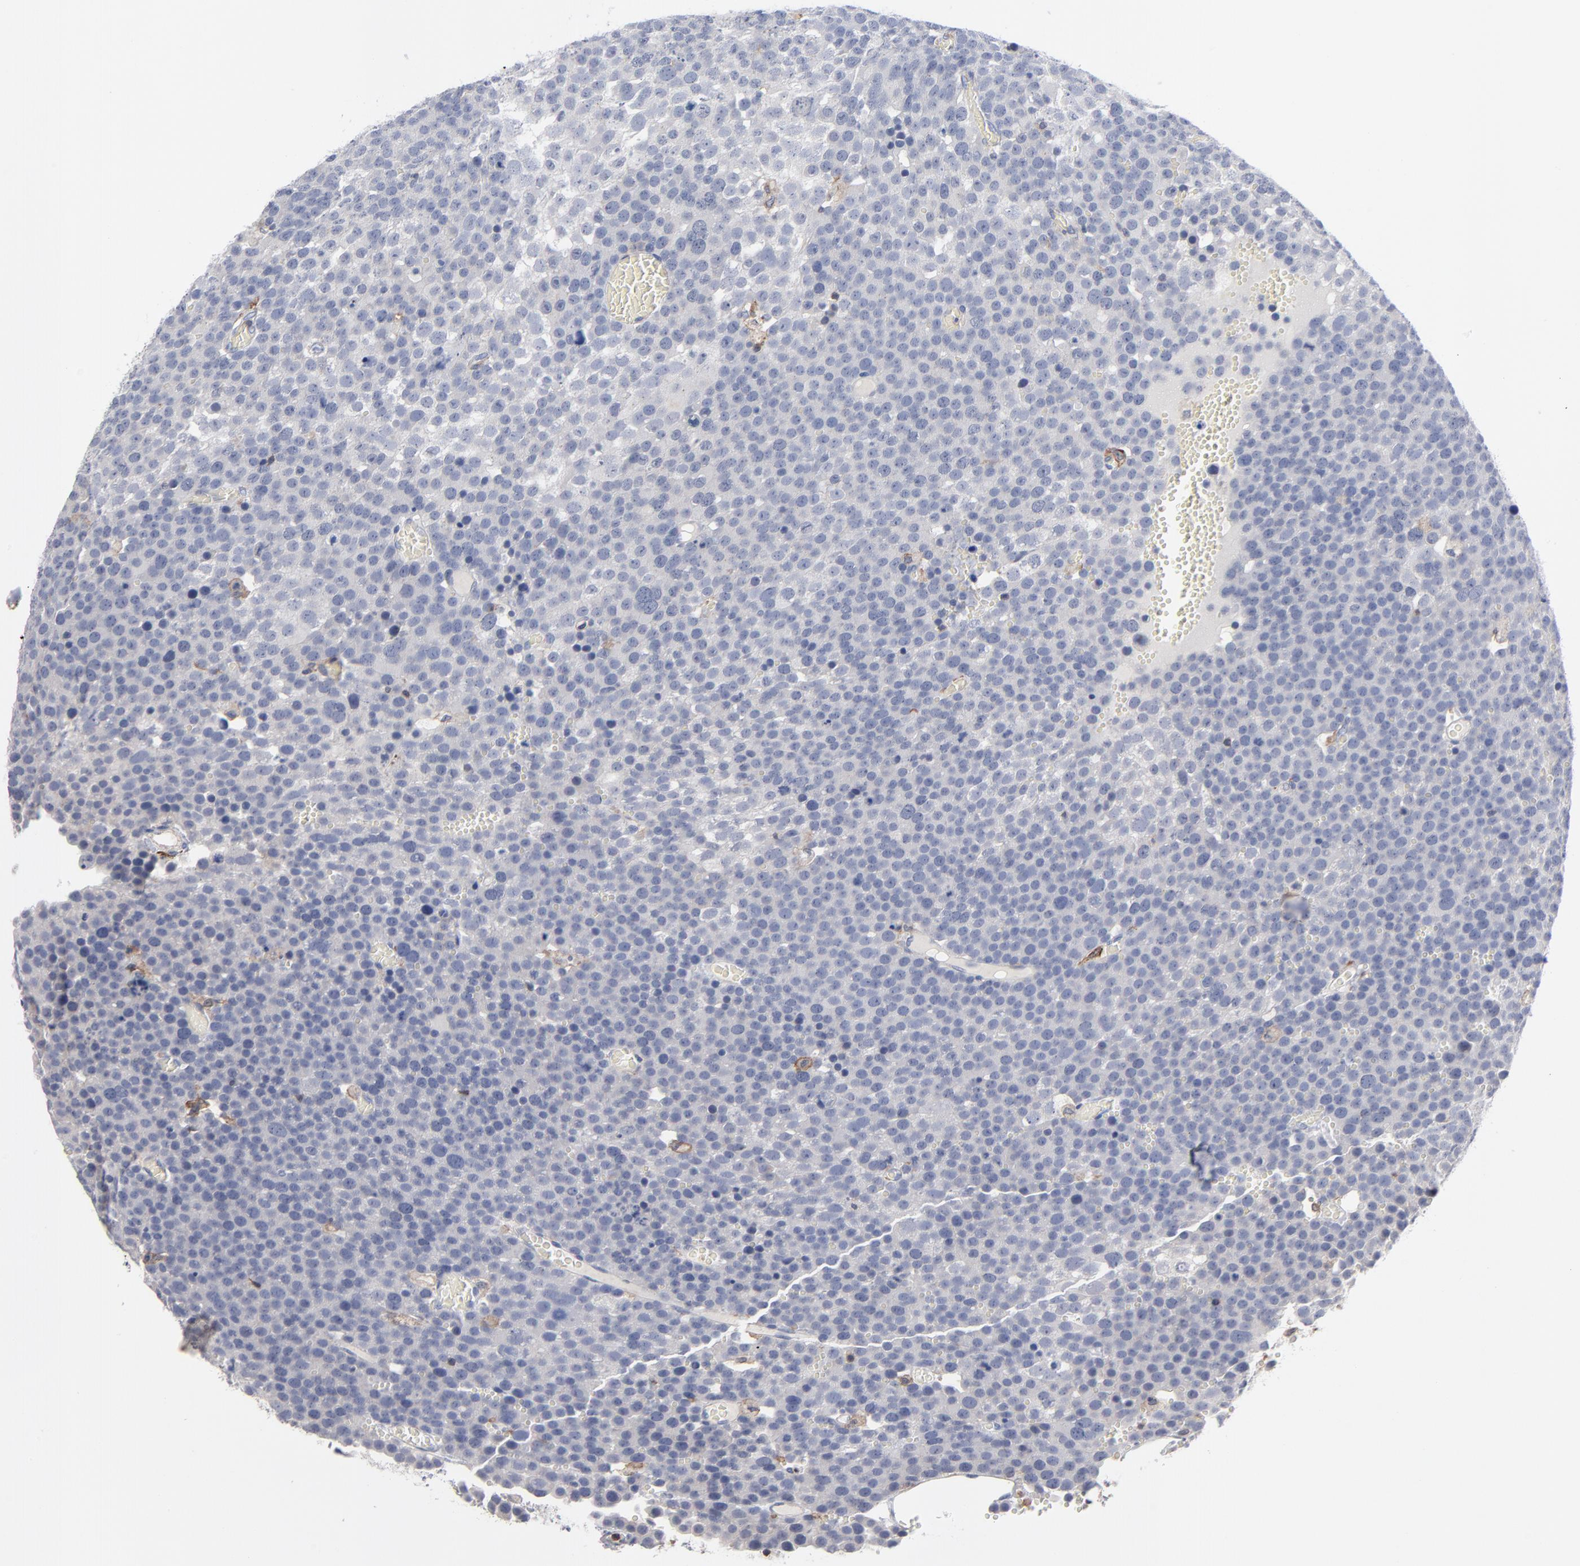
{"staining": {"intensity": "negative", "quantity": "none", "location": "none"}, "tissue": "testis cancer", "cell_type": "Tumor cells", "image_type": "cancer", "snomed": [{"axis": "morphology", "description": "Seminoma, NOS"}, {"axis": "topography", "description": "Testis"}], "caption": "An immunohistochemistry (IHC) histopathology image of testis cancer (seminoma) is shown. There is no staining in tumor cells of testis cancer (seminoma).", "gene": "PDLIM2", "patient": {"sex": "male", "age": 71}}